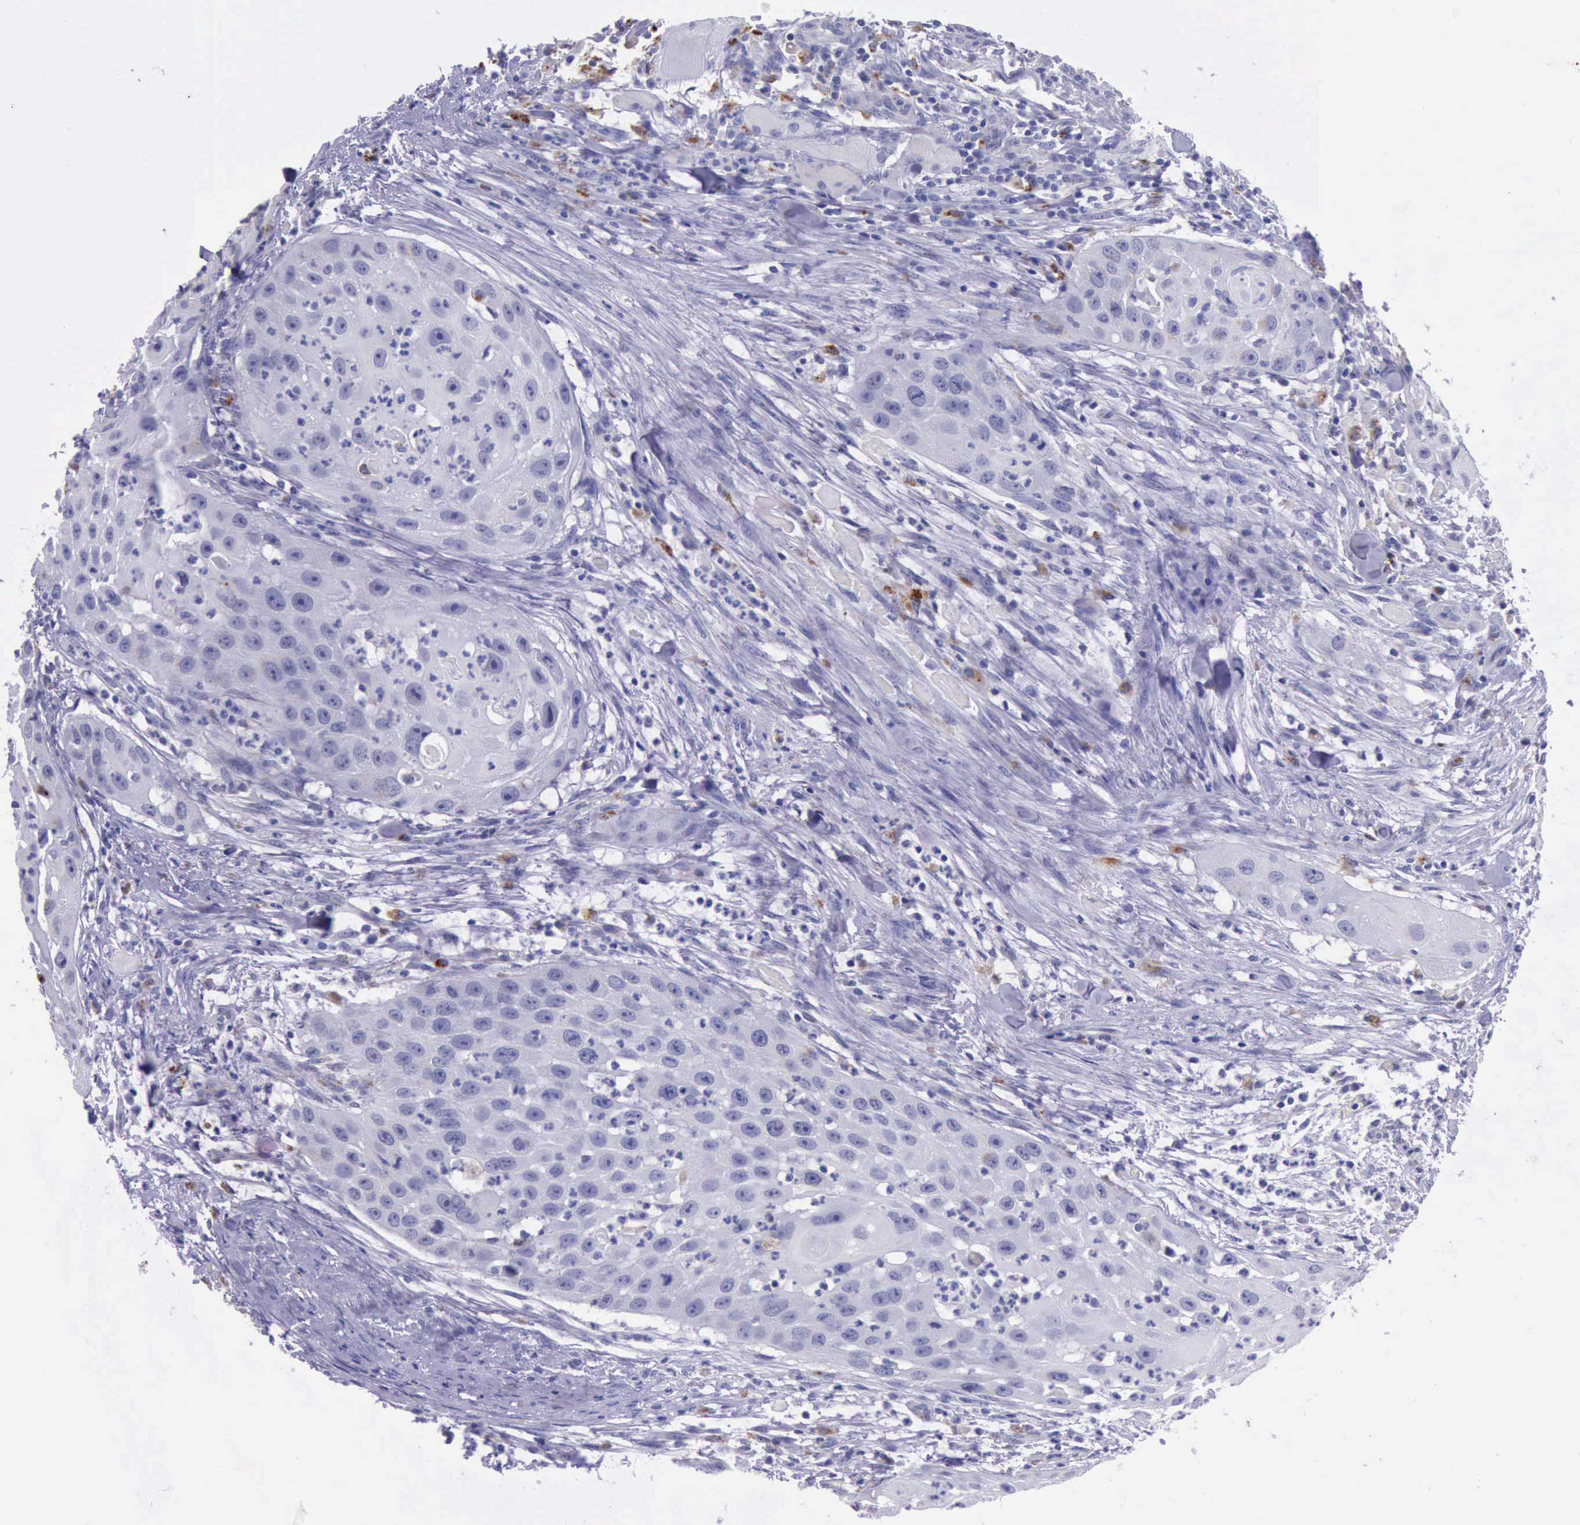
{"staining": {"intensity": "negative", "quantity": "none", "location": "none"}, "tissue": "head and neck cancer", "cell_type": "Tumor cells", "image_type": "cancer", "snomed": [{"axis": "morphology", "description": "Squamous cell carcinoma, NOS"}, {"axis": "topography", "description": "Head-Neck"}], "caption": "A high-resolution photomicrograph shows IHC staining of head and neck cancer, which reveals no significant staining in tumor cells.", "gene": "GLA", "patient": {"sex": "male", "age": 64}}